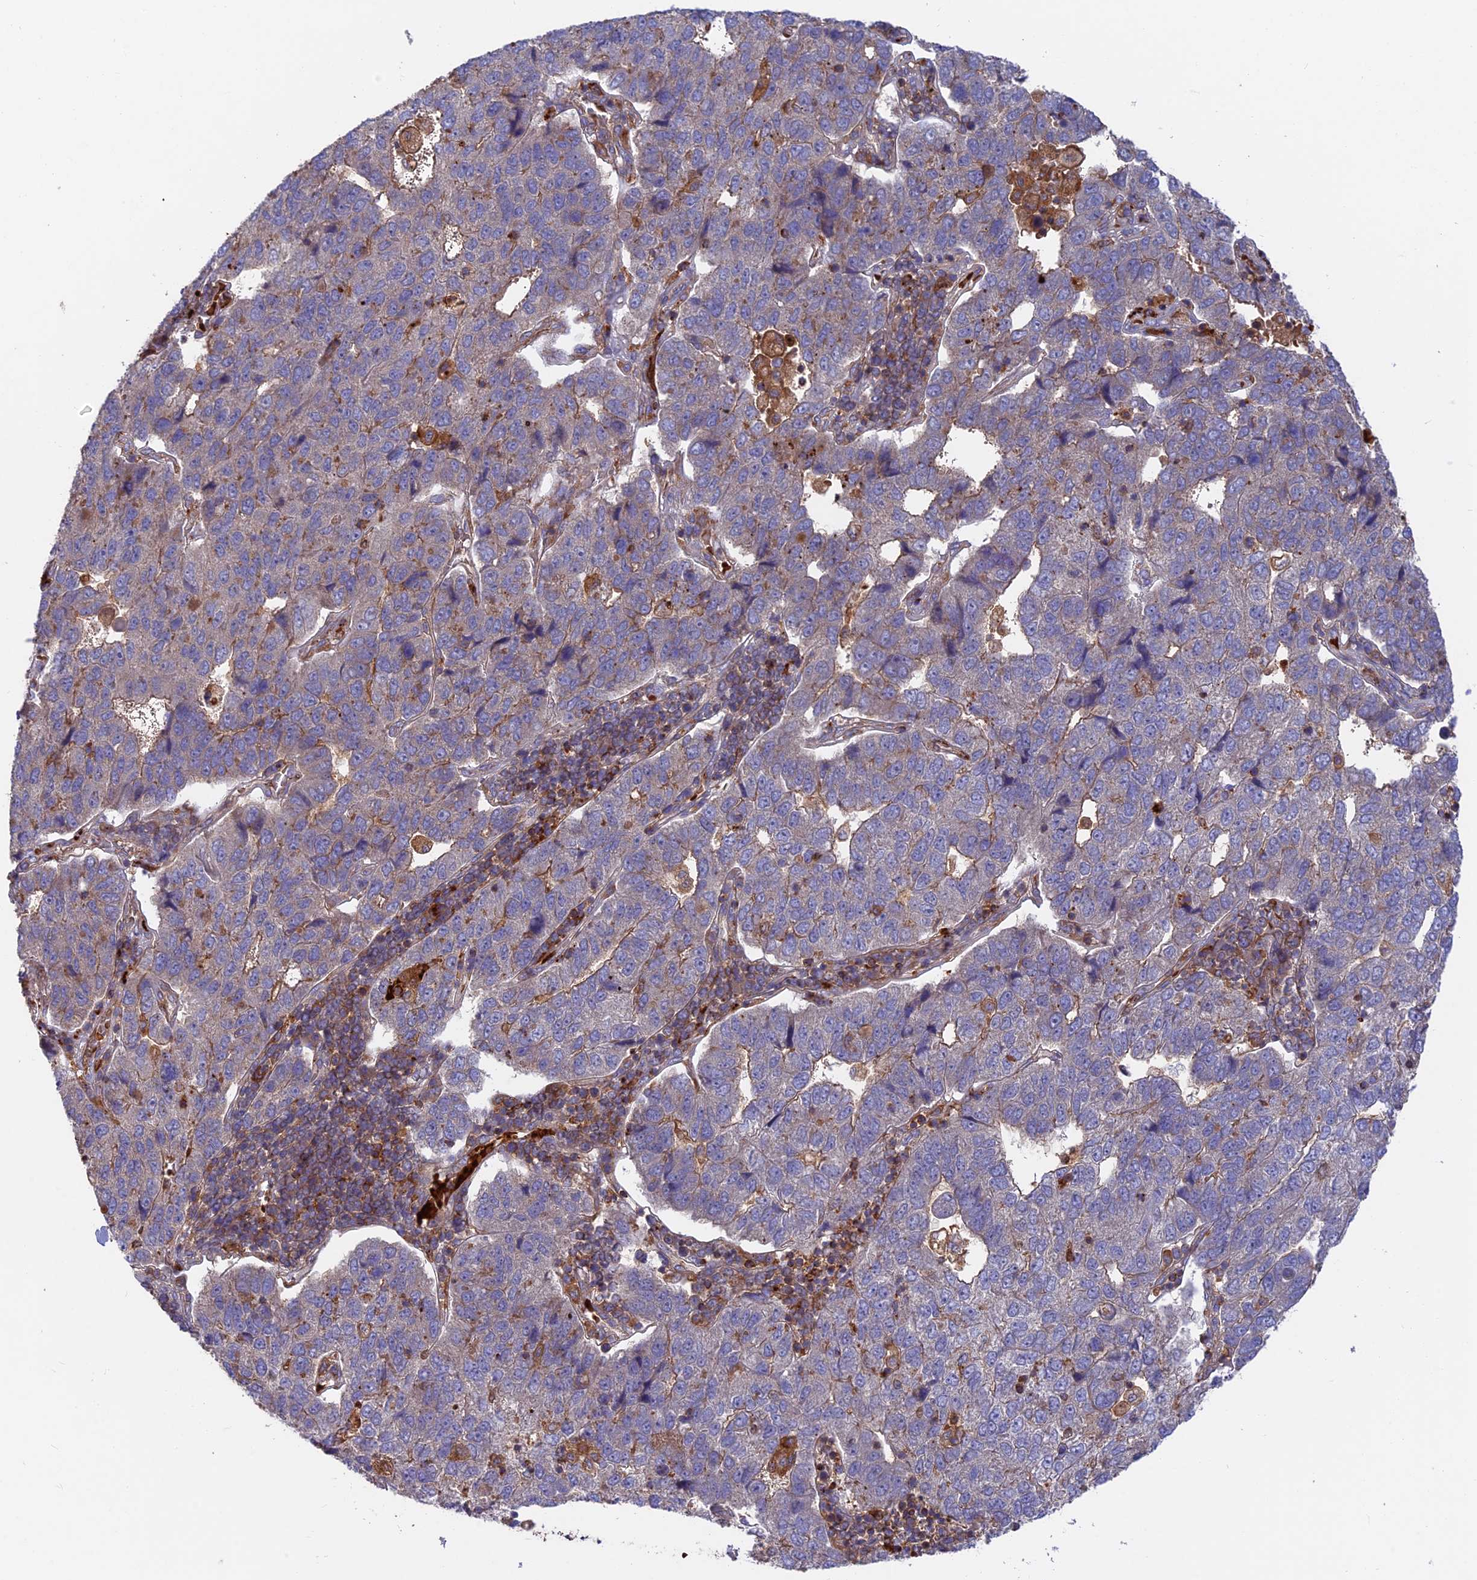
{"staining": {"intensity": "moderate", "quantity": "<25%", "location": "cytoplasmic/membranous"}, "tissue": "pancreatic cancer", "cell_type": "Tumor cells", "image_type": "cancer", "snomed": [{"axis": "morphology", "description": "Adenocarcinoma, NOS"}, {"axis": "topography", "description": "Pancreas"}], "caption": "IHC image of human adenocarcinoma (pancreatic) stained for a protein (brown), which shows low levels of moderate cytoplasmic/membranous staining in about <25% of tumor cells.", "gene": "CPNE7", "patient": {"sex": "female", "age": 61}}